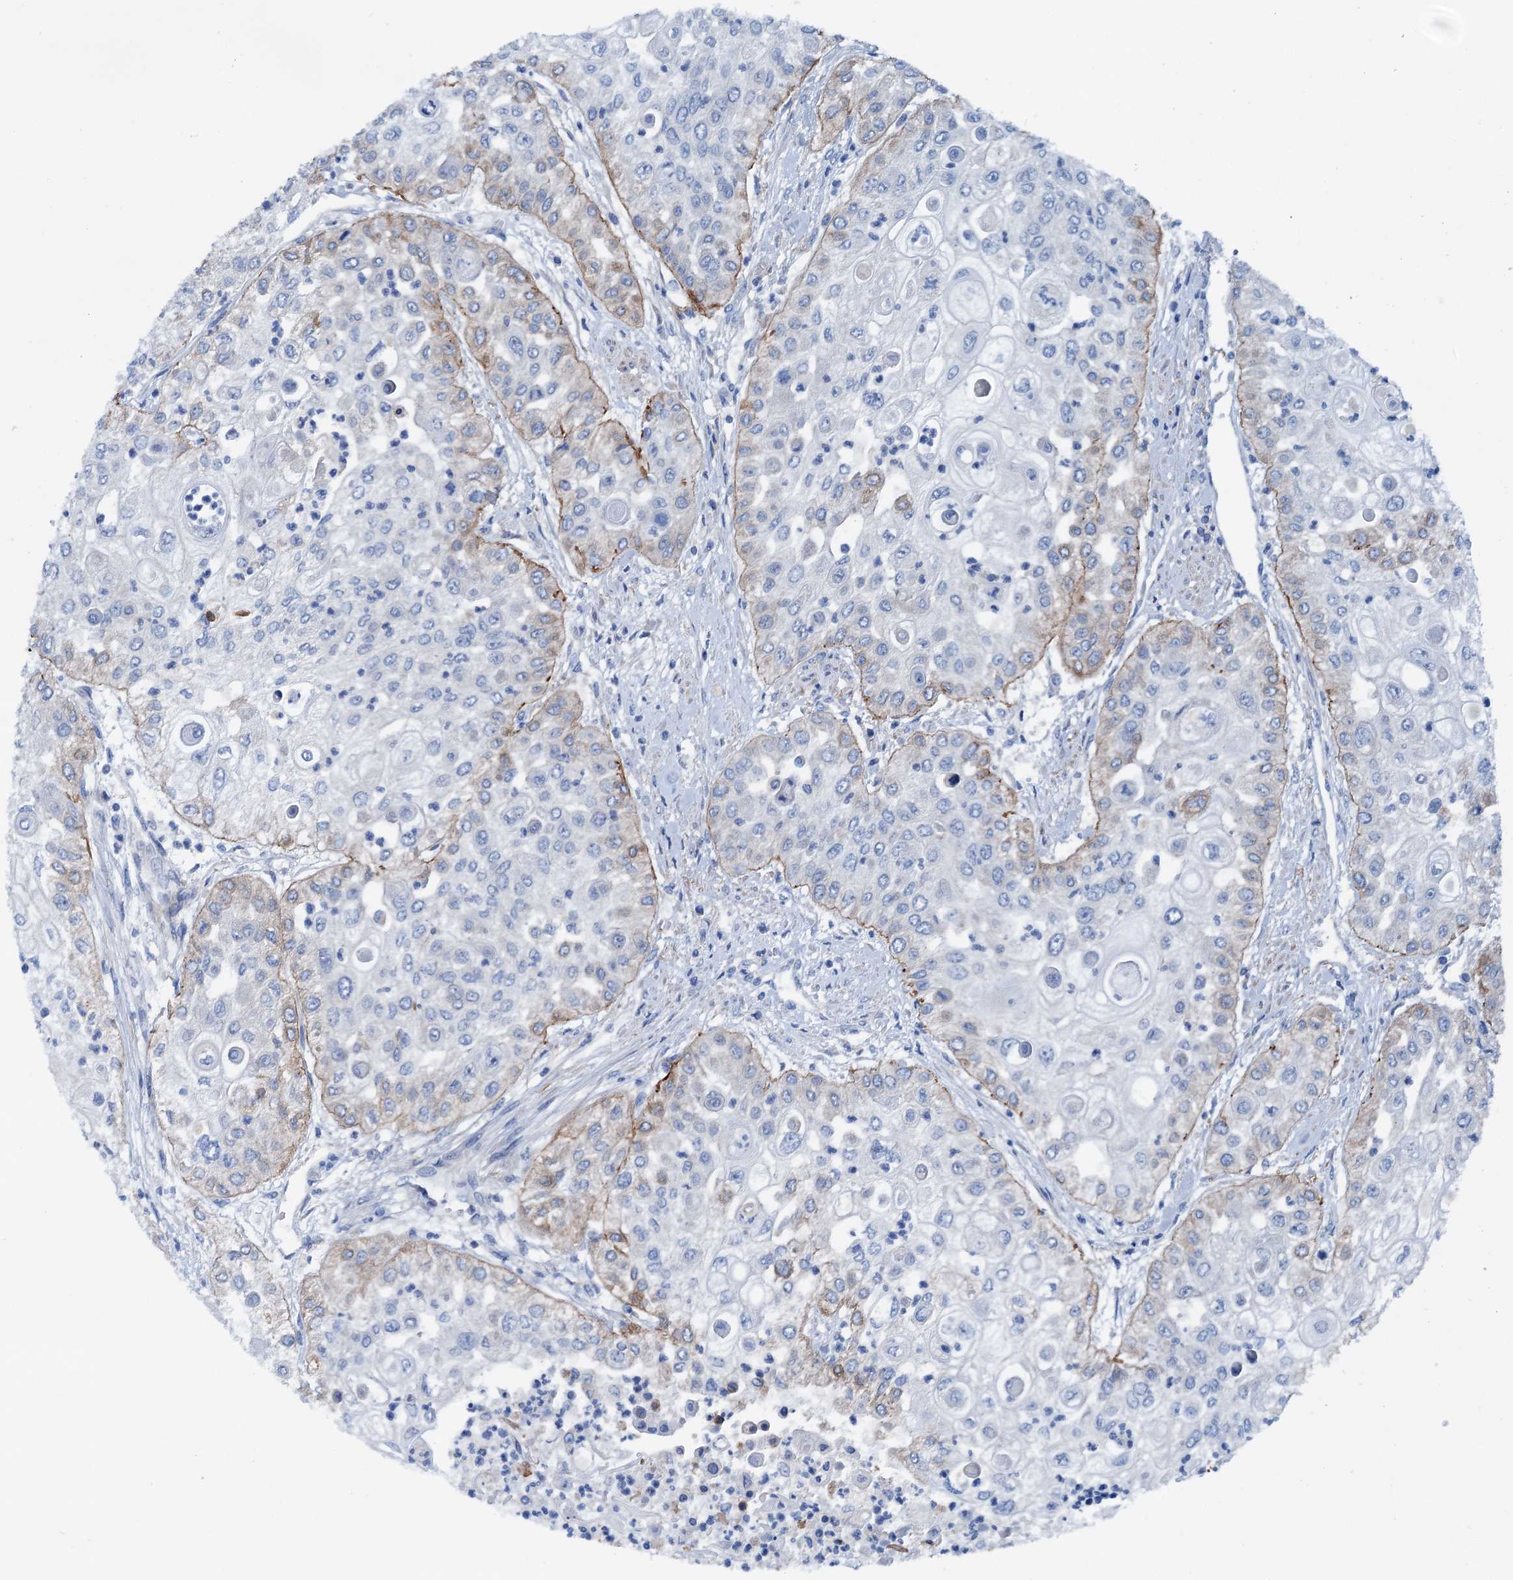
{"staining": {"intensity": "moderate", "quantity": "<25%", "location": "cytoplasmic/membranous"}, "tissue": "urothelial cancer", "cell_type": "Tumor cells", "image_type": "cancer", "snomed": [{"axis": "morphology", "description": "Urothelial carcinoma, High grade"}, {"axis": "topography", "description": "Urinary bladder"}], "caption": "Protein analysis of urothelial cancer tissue reveals moderate cytoplasmic/membranous positivity in about <25% of tumor cells.", "gene": "KNDC1", "patient": {"sex": "female", "age": 79}}